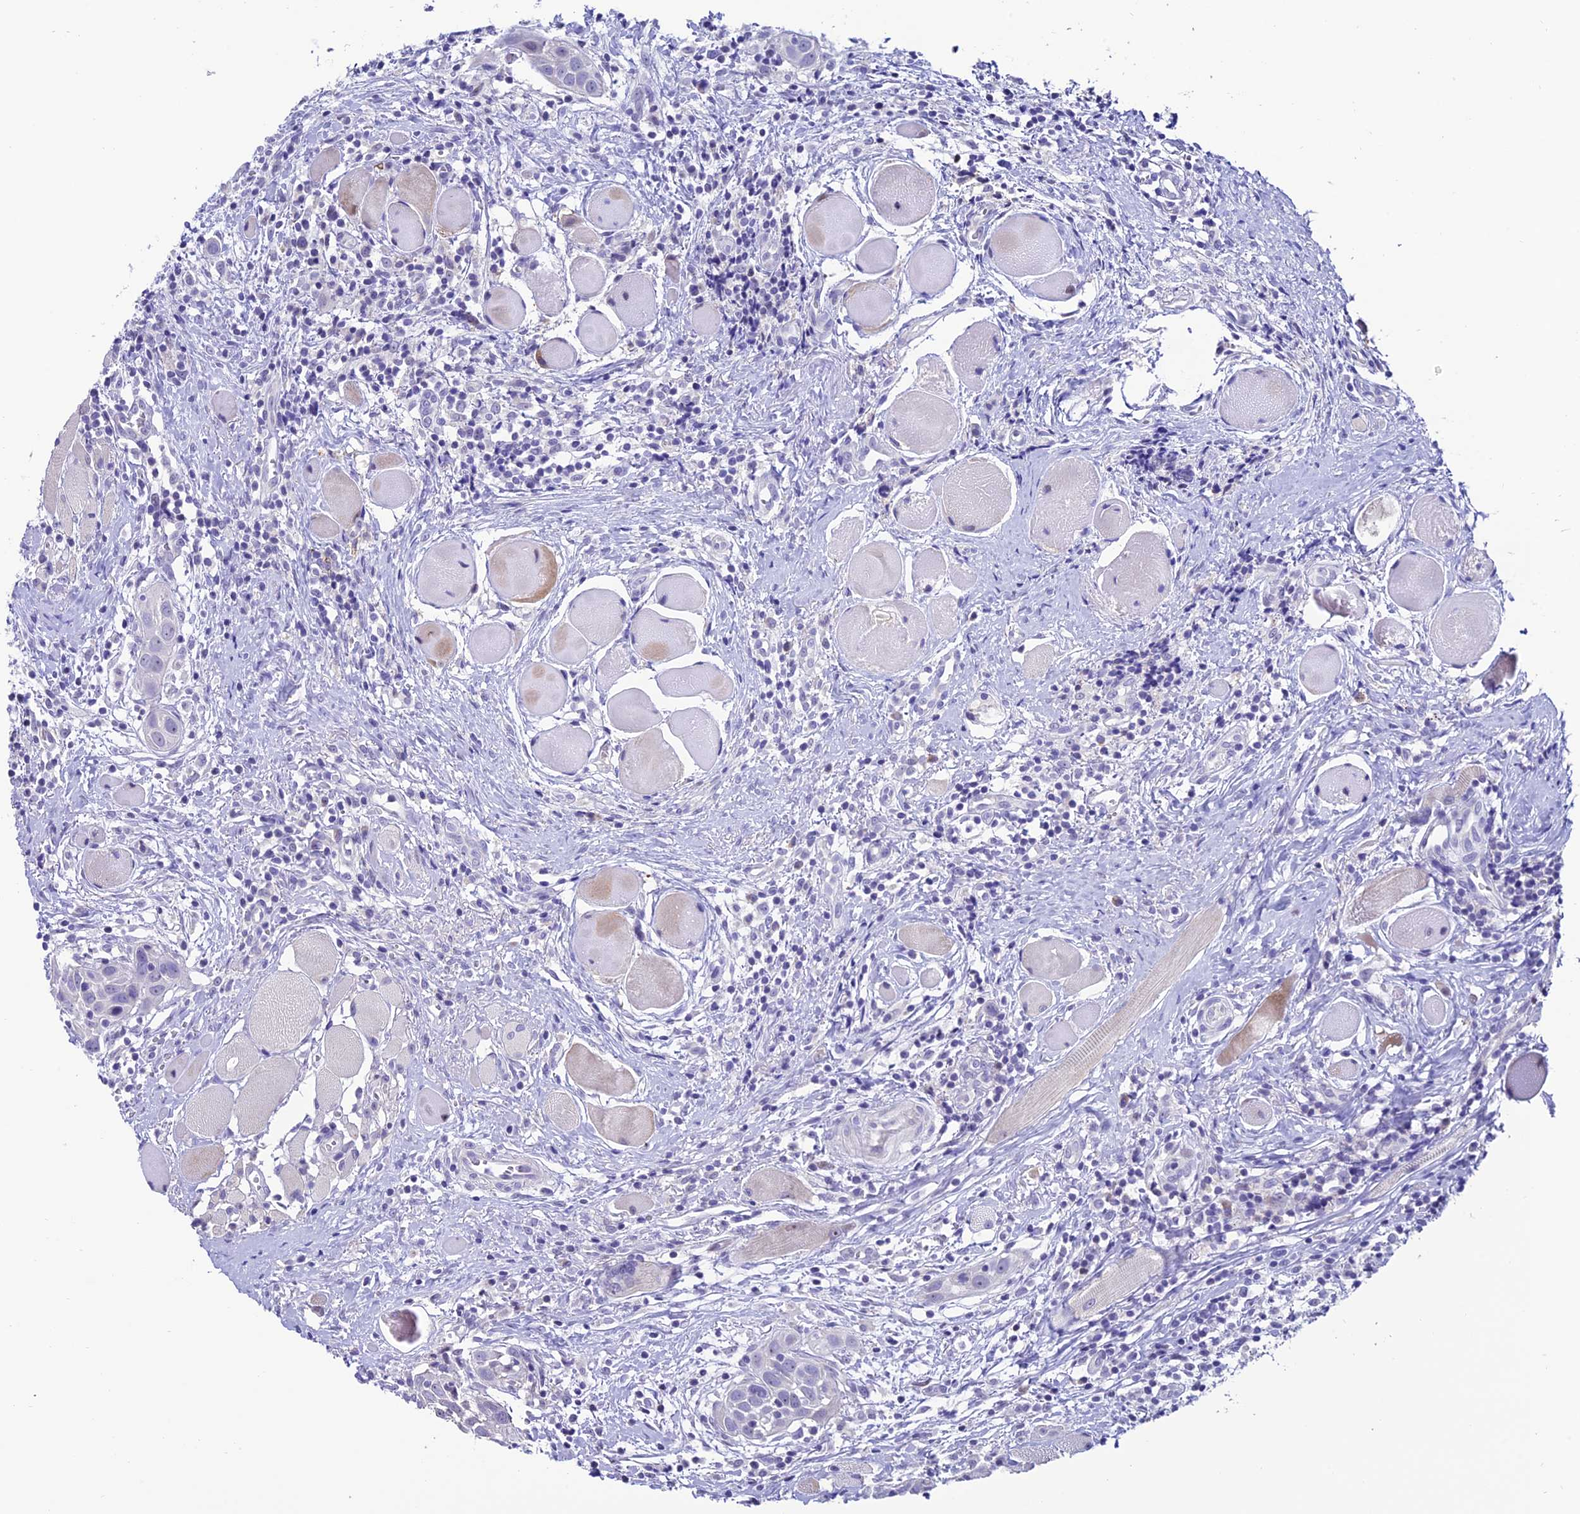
{"staining": {"intensity": "negative", "quantity": "none", "location": "none"}, "tissue": "head and neck cancer", "cell_type": "Tumor cells", "image_type": "cancer", "snomed": [{"axis": "morphology", "description": "Squamous cell carcinoma, NOS"}, {"axis": "topography", "description": "Oral tissue"}, {"axis": "topography", "description": "Head-Neck"}], "caption": "This is a micrograph of IHC staining of head and neck cancer, which shows no positivity in tumor cells.", "gene": "SLC10A1", "patient": {"sex": "female", "age": 50}}